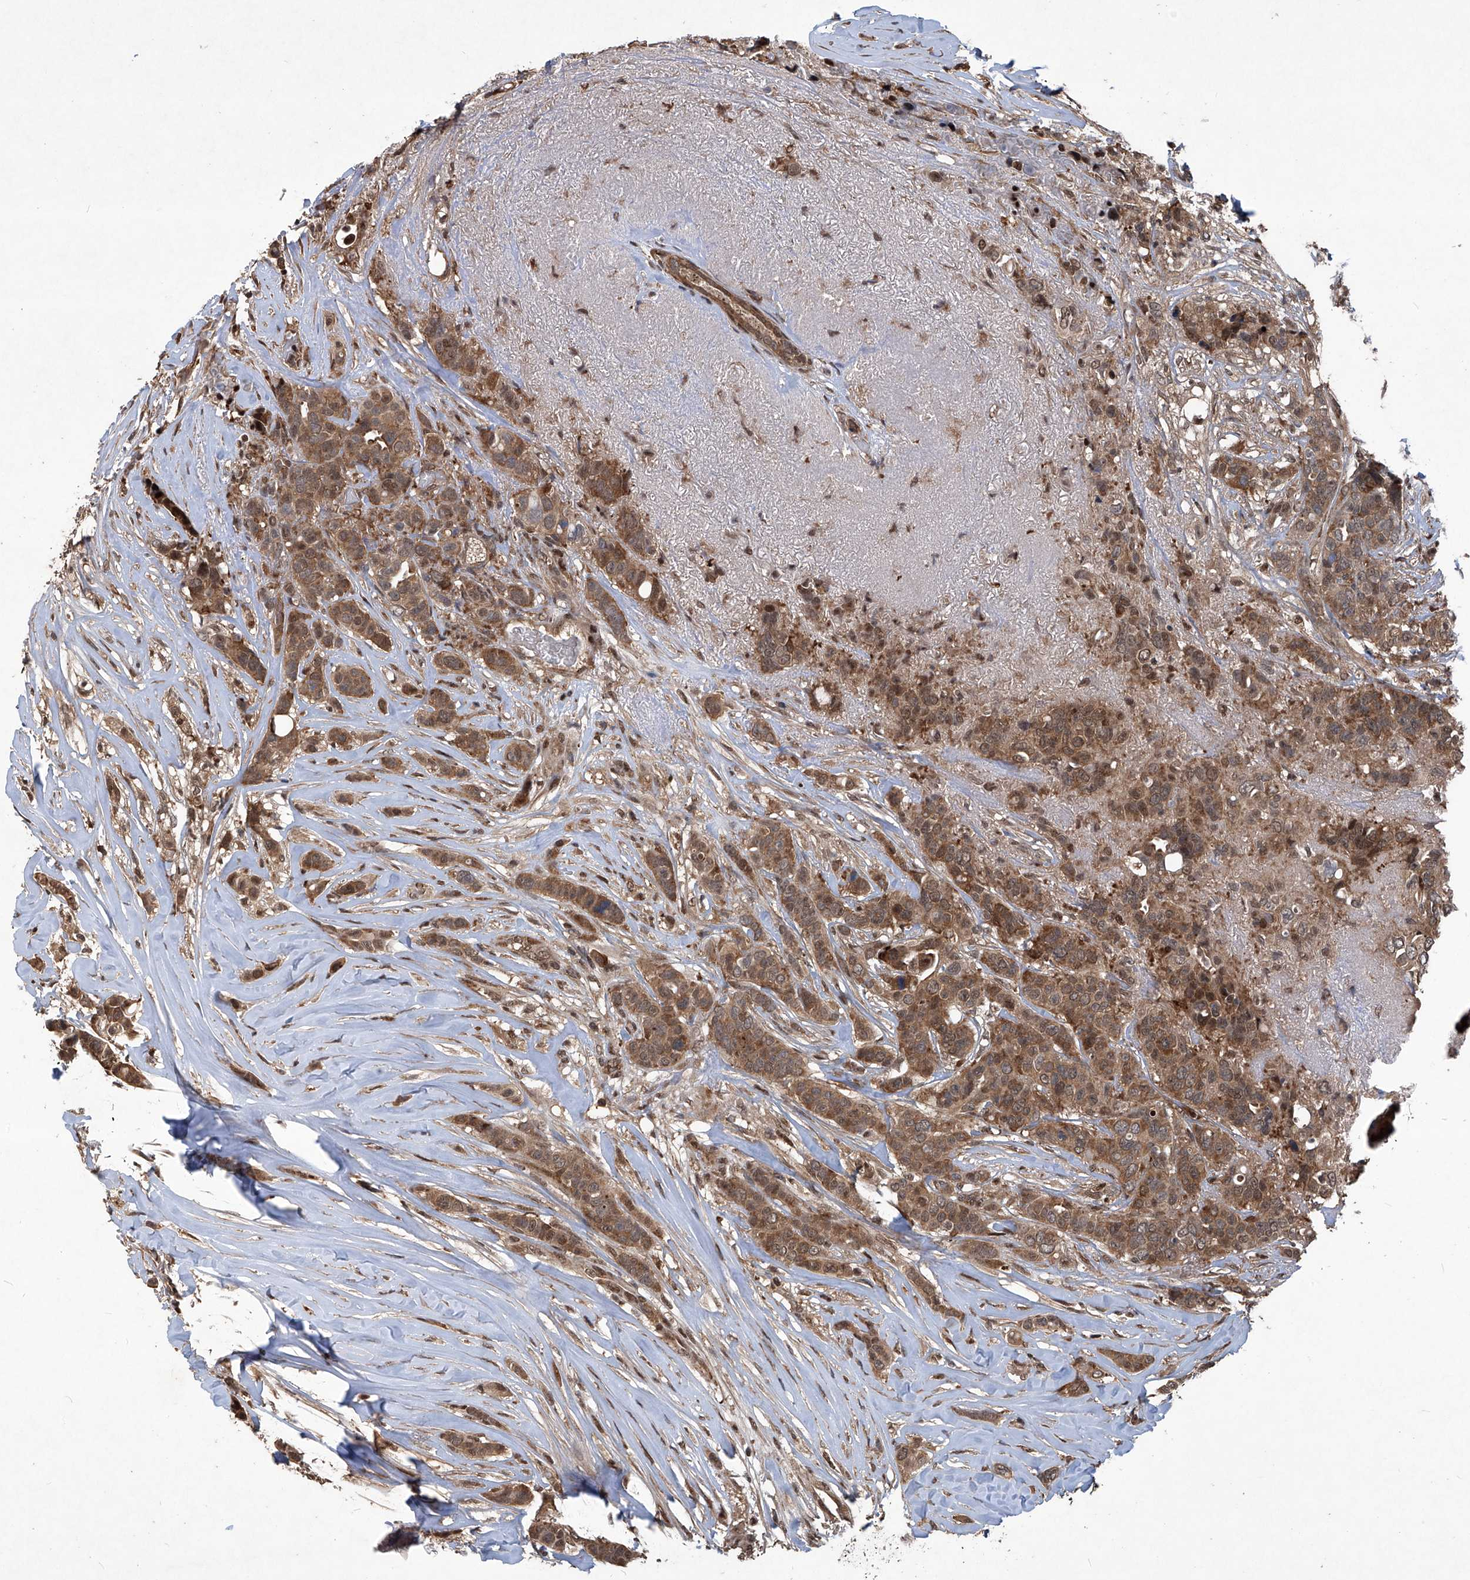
{"staining": {"intensity": "moderate", "quantity": ">75%", "location": "nuclear"}, "tissue": "breast cancer", "cell_type": "Tumor cells", "image_type": "cancer", "snomed": [{"axis": "morphology", "description": "Lobular carcinoma"}, {"axis": "topography", "description": "Breast"}], "caption": "High-magnification brightfield microscopy of lobular carcinoma (breast) stained with DAB (brown) and counterstained with hematoxylin (blue). tumor cells exhibit moderate nuclear positivity is appreciated in approximately>75% of cells.", "gene": "PSMB1", "patient": {"sex": "female", "age": 51}}